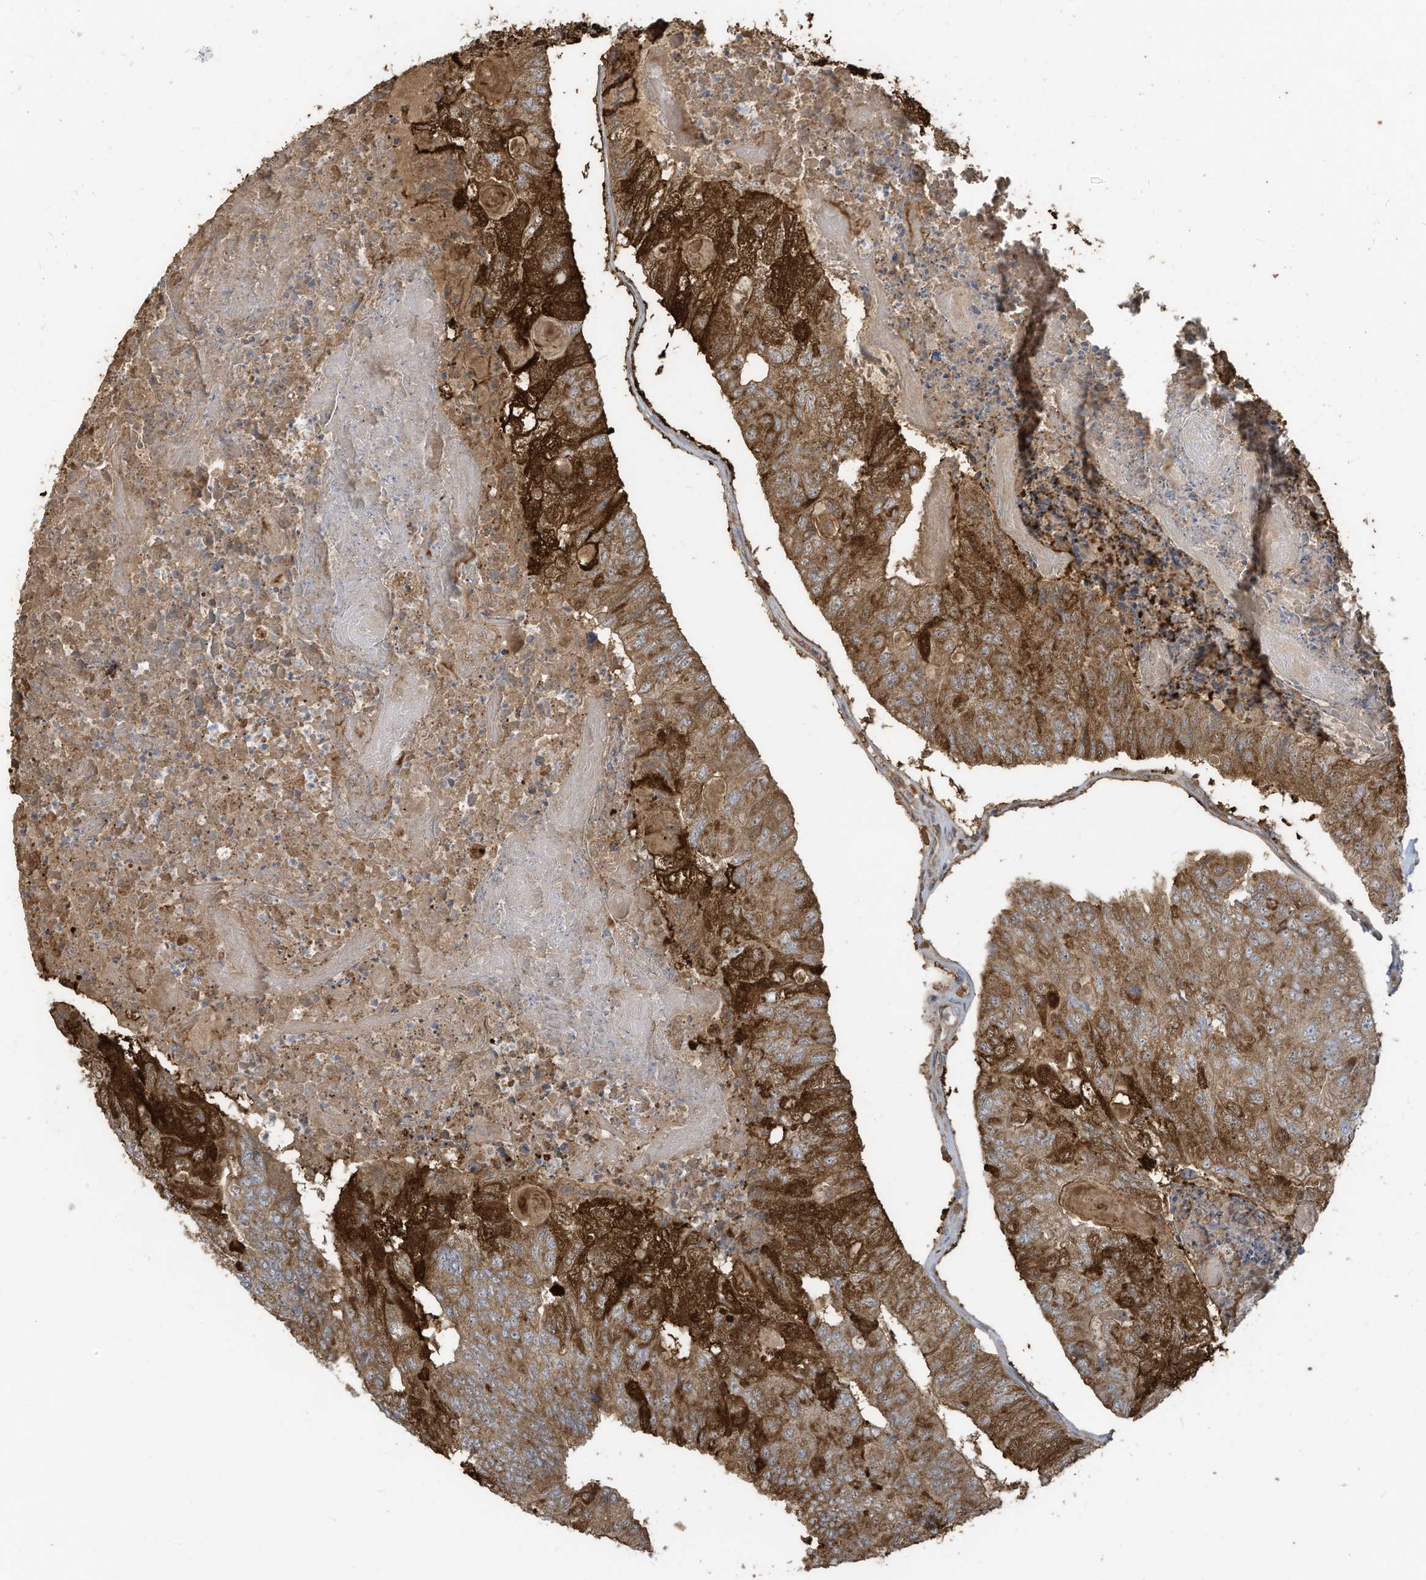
{"staining": {"intensity": "strong", "quantity": ">75%", "location": "cytoplasmic/membranous"}, "tissue": "colorectal cancer", "cell_type": "Tumor cells", "image_type": "cancer", "snomed": [{"axis": "morphology", "description": "Adenocarcinoma, NOS"}, {"axis": "topography", "description": "Colon"}], "caption": "Immunohistochemical staining of adenocarcinoma (colorectal) demonstrates high levels of strong cytoplasmic/membranous positivity in about >75% of tumor cells. (Brightfield microscopy of DAB IHC at high magnification).", "gene": "GTPBP2", "patient": {"sex": "female", "age": 67}}